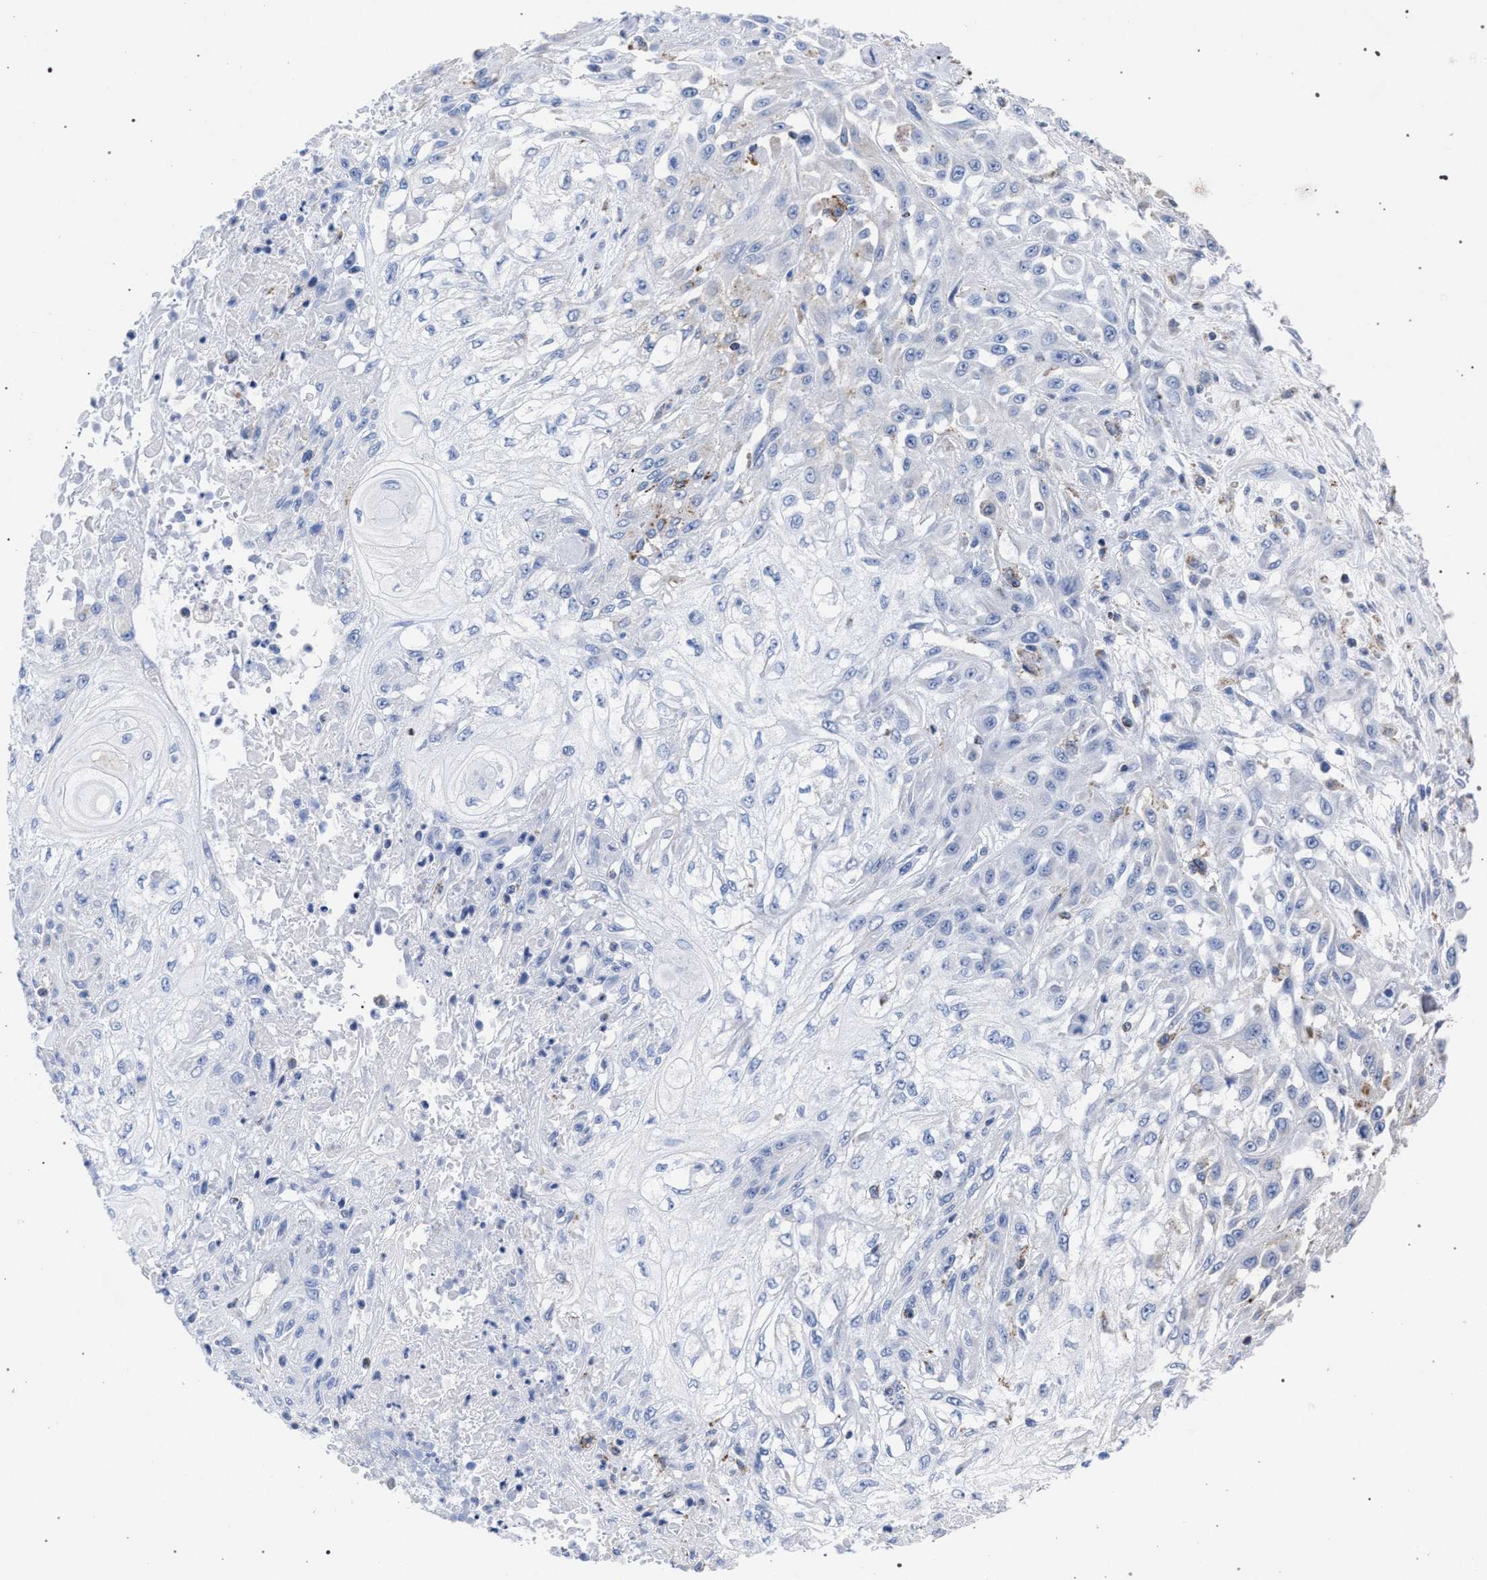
{"staining": {"intensity": "negative", "quantity": "none", "location": "none"}, "tissue": "skin cancer", "cell_type": "Tumor cells", "image_type": "cancer", "snomed": [{"axis": "morphology", "description": "Squamous cell carcinoma, NOS"}, {"axis": "morphology", "description": "Squamous cell carcinoma, metastatic, NOS"}, {"axis": "topography", "description": "Skin"}, {"axis": "topography", "description": "Lymph node"}], "caption": "Tumor cells show no significant staining in skin cancer.", "gene": "ACADS", "patient": {"sex": "male", "age": 75}}